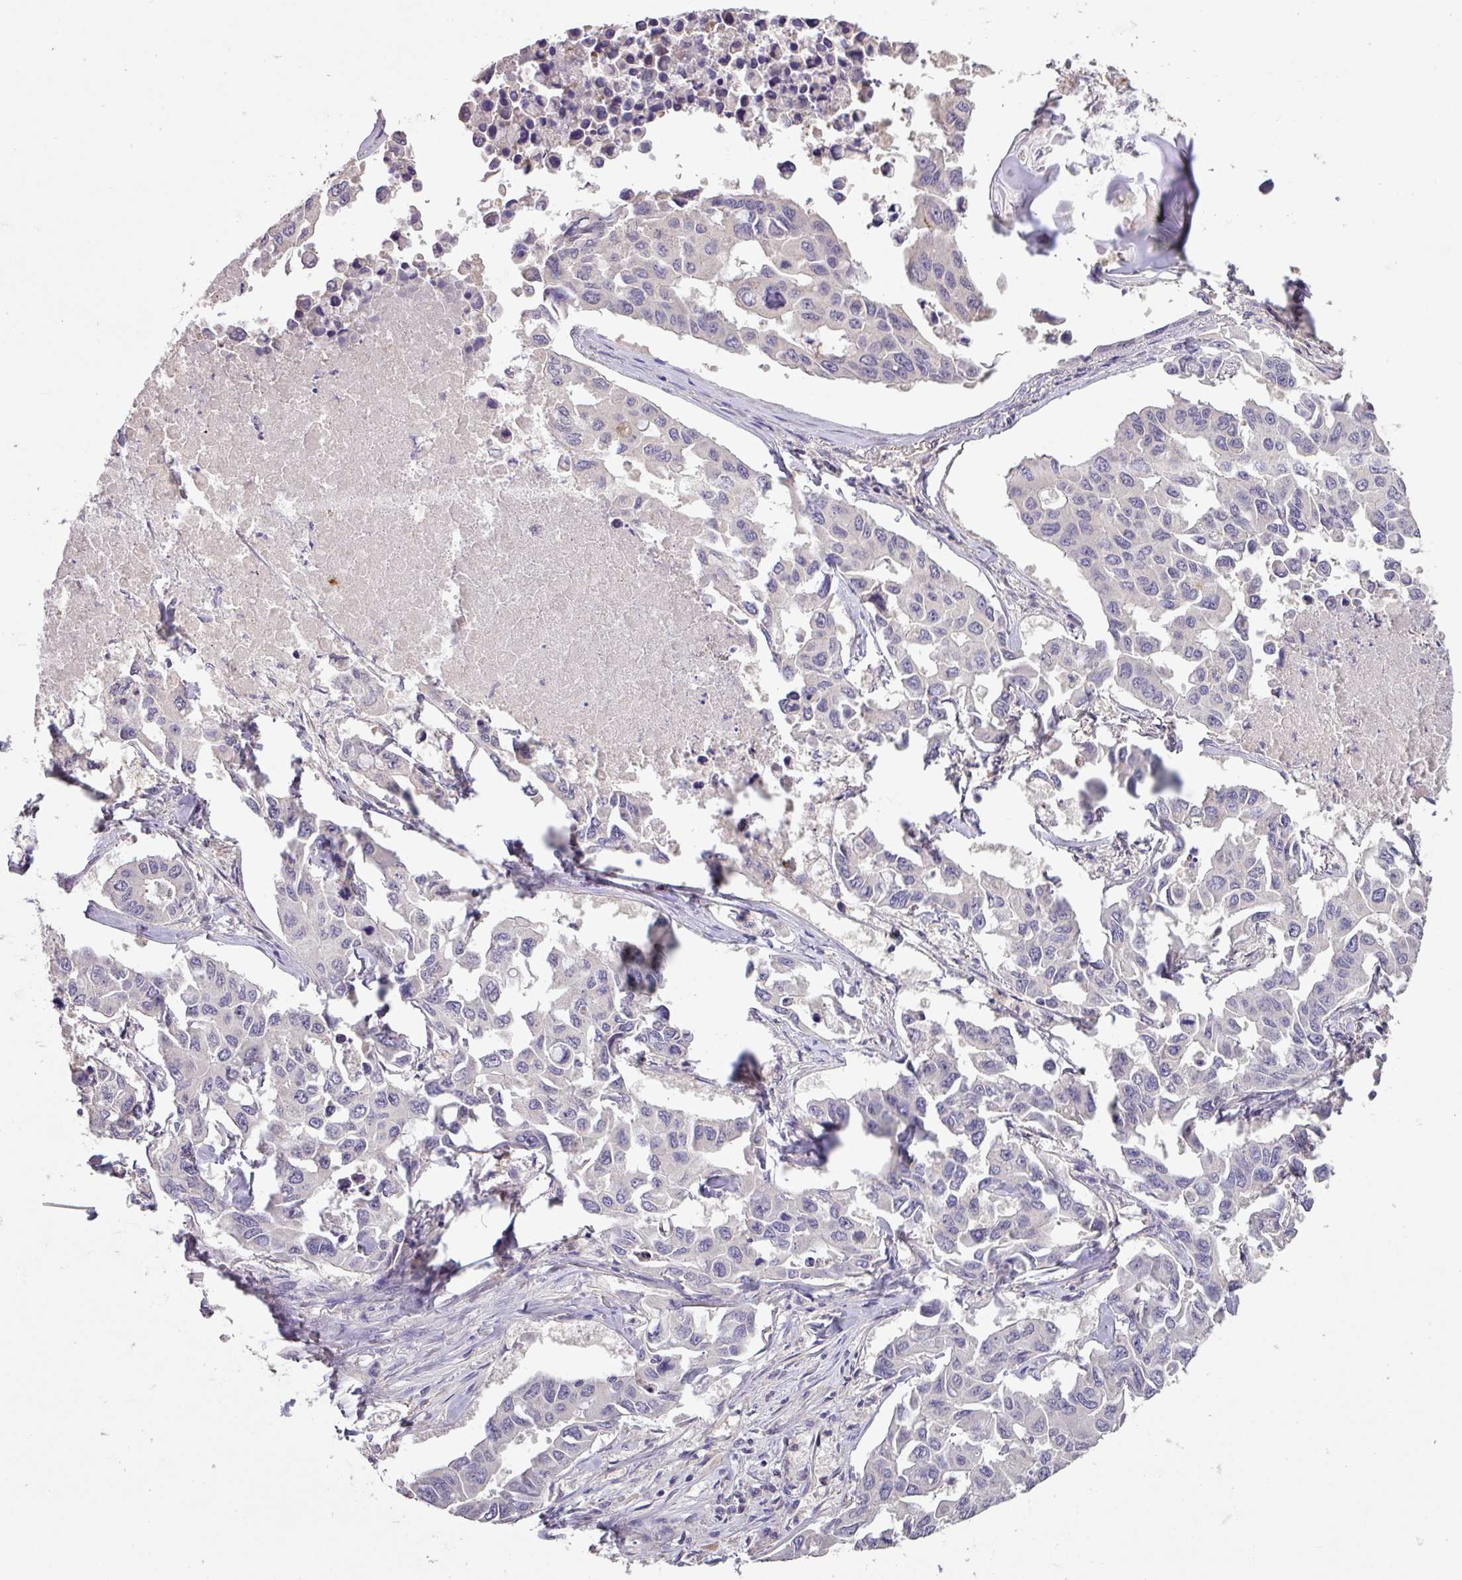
{"staining": {"intensity": "negative", "quantity": "none", "location": "none"}, "tissue": "lung cancer", "cell_type": "Tumor cells", "image_type": "cancer", "snomed": [{"axis": "morphology", "description": "Adenocarcinoma, NOS"}, {"axis": "topography", "description": "Lung"}], "caption": "The photomicrograph displays no significant positivity in tumor cells of lung cancer.", "gene": "PRADC1", "patient": {"sex": "male", "age": 64}}